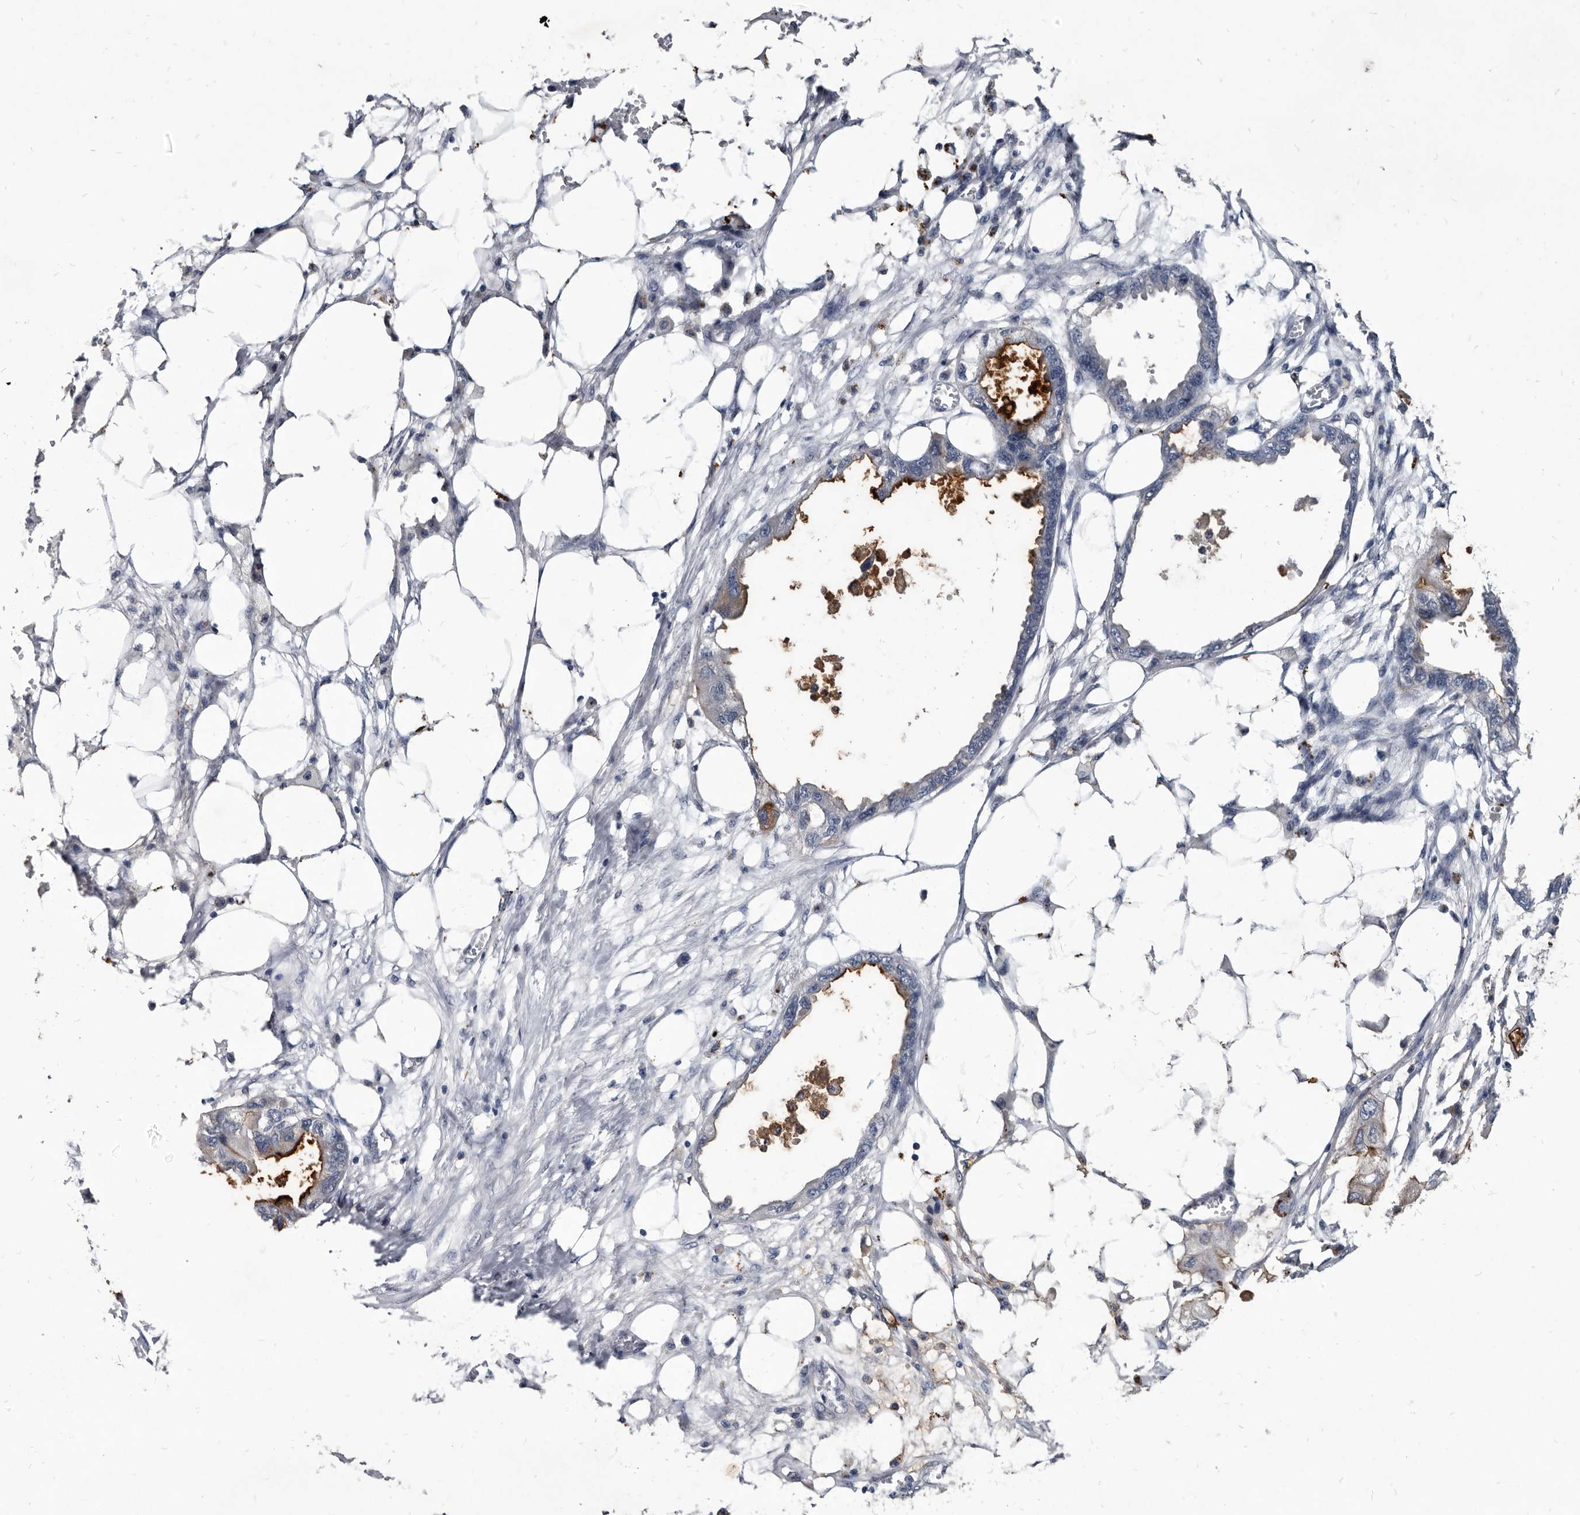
{"staining": {"intensity": "moderate", "quantity": "<25%", "location": "cytoplasmic/membranous"}, "tissue": "endometrial cancer", "cell_type": "Tumor cells", "image_type": "cancer", "snomed": [{"axis": "morphology", "description": "Adenocarcinoma, NOS"}, {"axis": "morphology", "description": "Adenocarcinoma, metastatic, NOS"}, {"axis": "topography", "description": "Adipose tissue"}, {"axis": "topography", "description": "Endometrium"}], "caption": "Protein analysis of metastatic adenocarcinoma (endometrial) tissue exhibits moderate cytoplasmic/membranous positivity in about <25% of tumor cells.", "gene": "PROM1", "patient": {"sex": "female", "age": 67}}